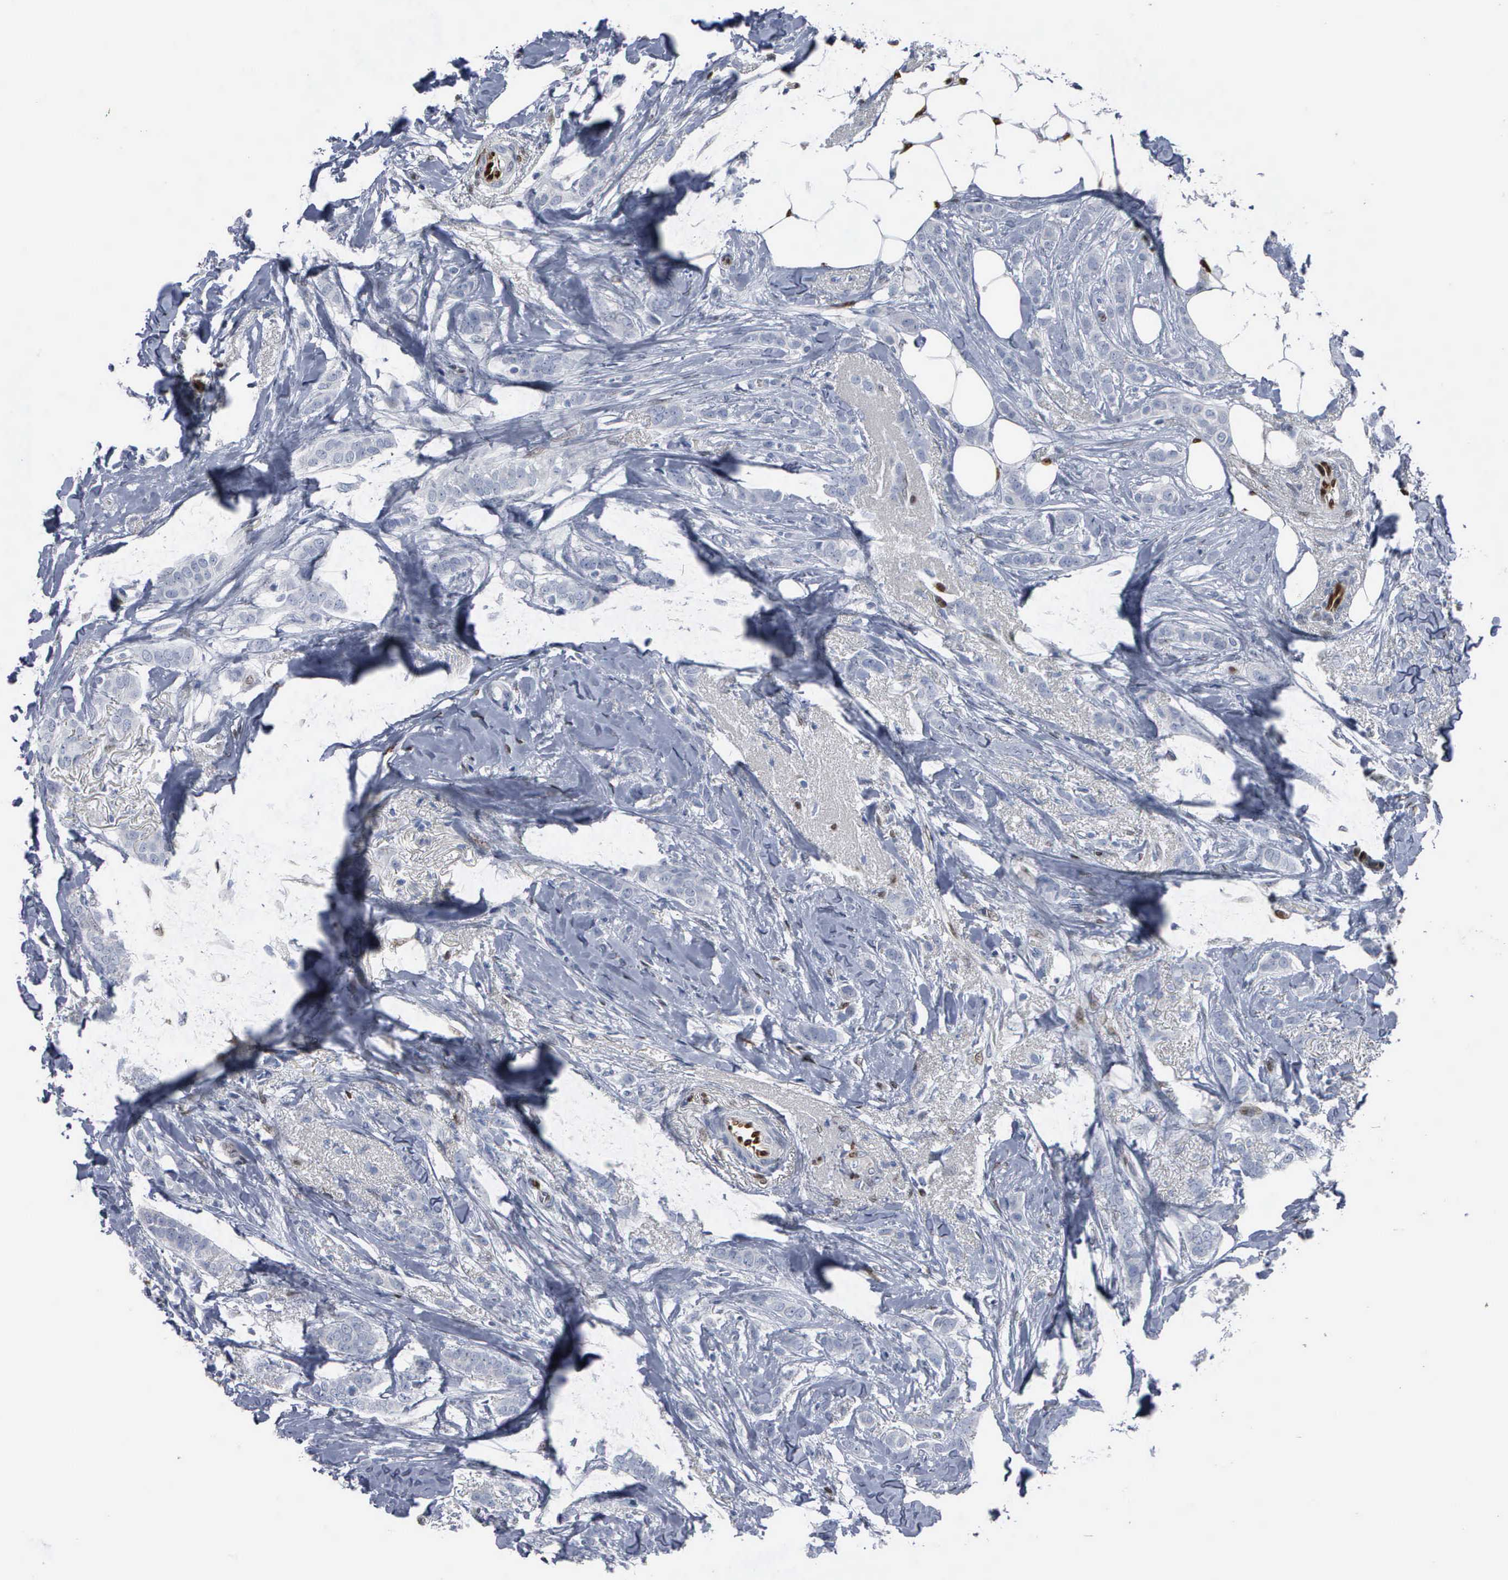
{"staining": {"intensity": "negative", "quantity": "none", "location": "none"}, "tissue": "breast cancer", "cell_type": "Tumor cells", "image_type": "cancer", "snomed": [{"axis": "morphology", "description": "Lobular carcinoma"}, {"axis": "topography", "description": "Breast"}], "caption": "Tumor cells are negative for protein expression in human breast lobular carcinoma.", "gene": "FGF2", "patient": {"sex": "female", "age": 55}}